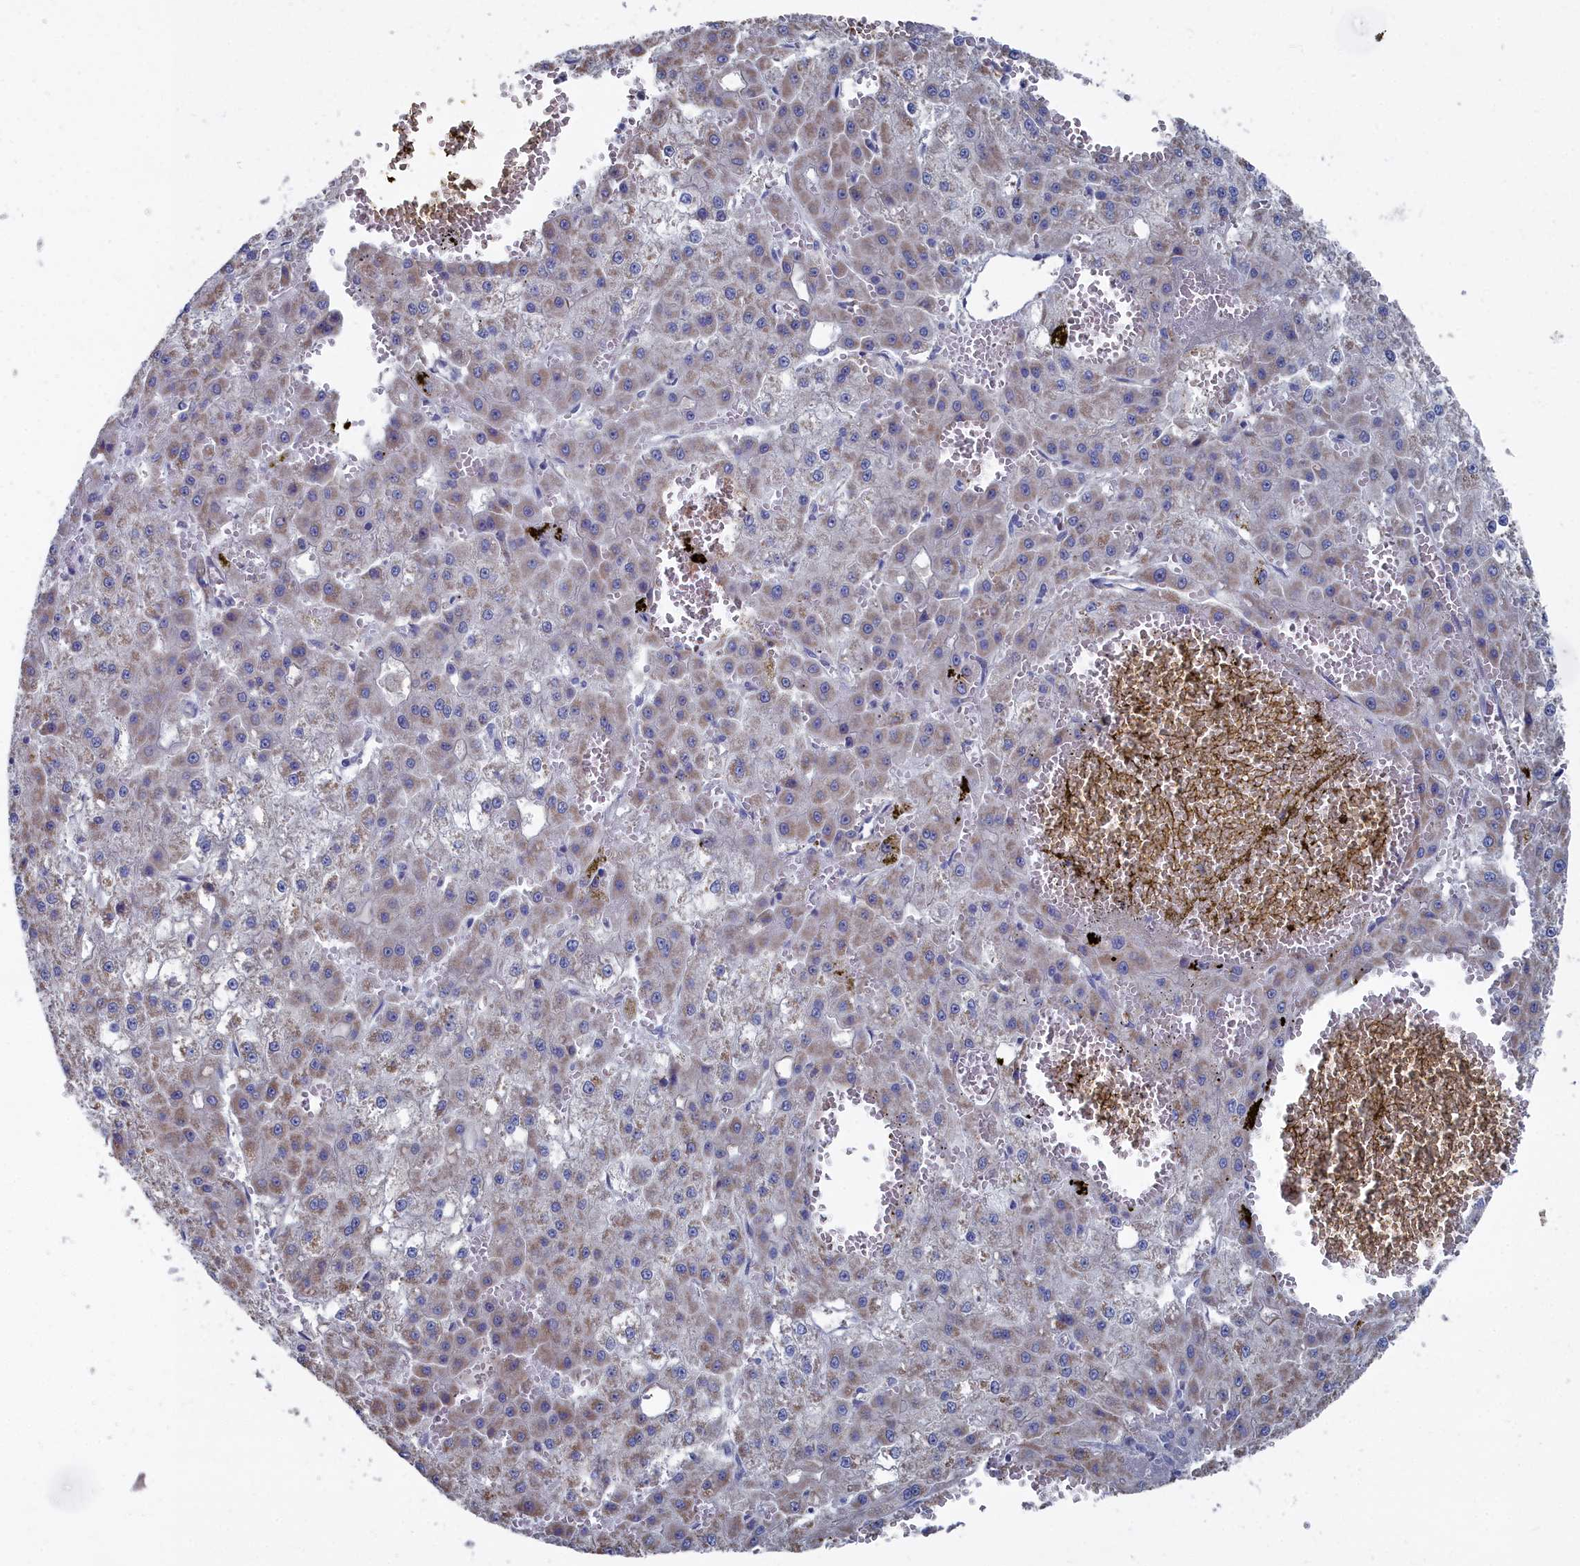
{"staining": {"intensity": "weak", "quantity": "25%-75%", "location": "cytoplasmic/membranous"}, "tissue": "liver cancer", "cell_type": "Tumor cells", "image_type": "cancer", "snomed": [{"axis": "morphology", "description": "Carcinoma, Hepatocellular, NOS"}, {"axis": "topography", "description": "Liver"}], "caption": "Liver cancer was stained to show a protein in brown. There is low levels of weak cytoplasmic/membranous staining in approximately 25%-75% of tumor cells.", "gene": "SHISAL2A", "patient": {"sex": "male", "age": 47}}